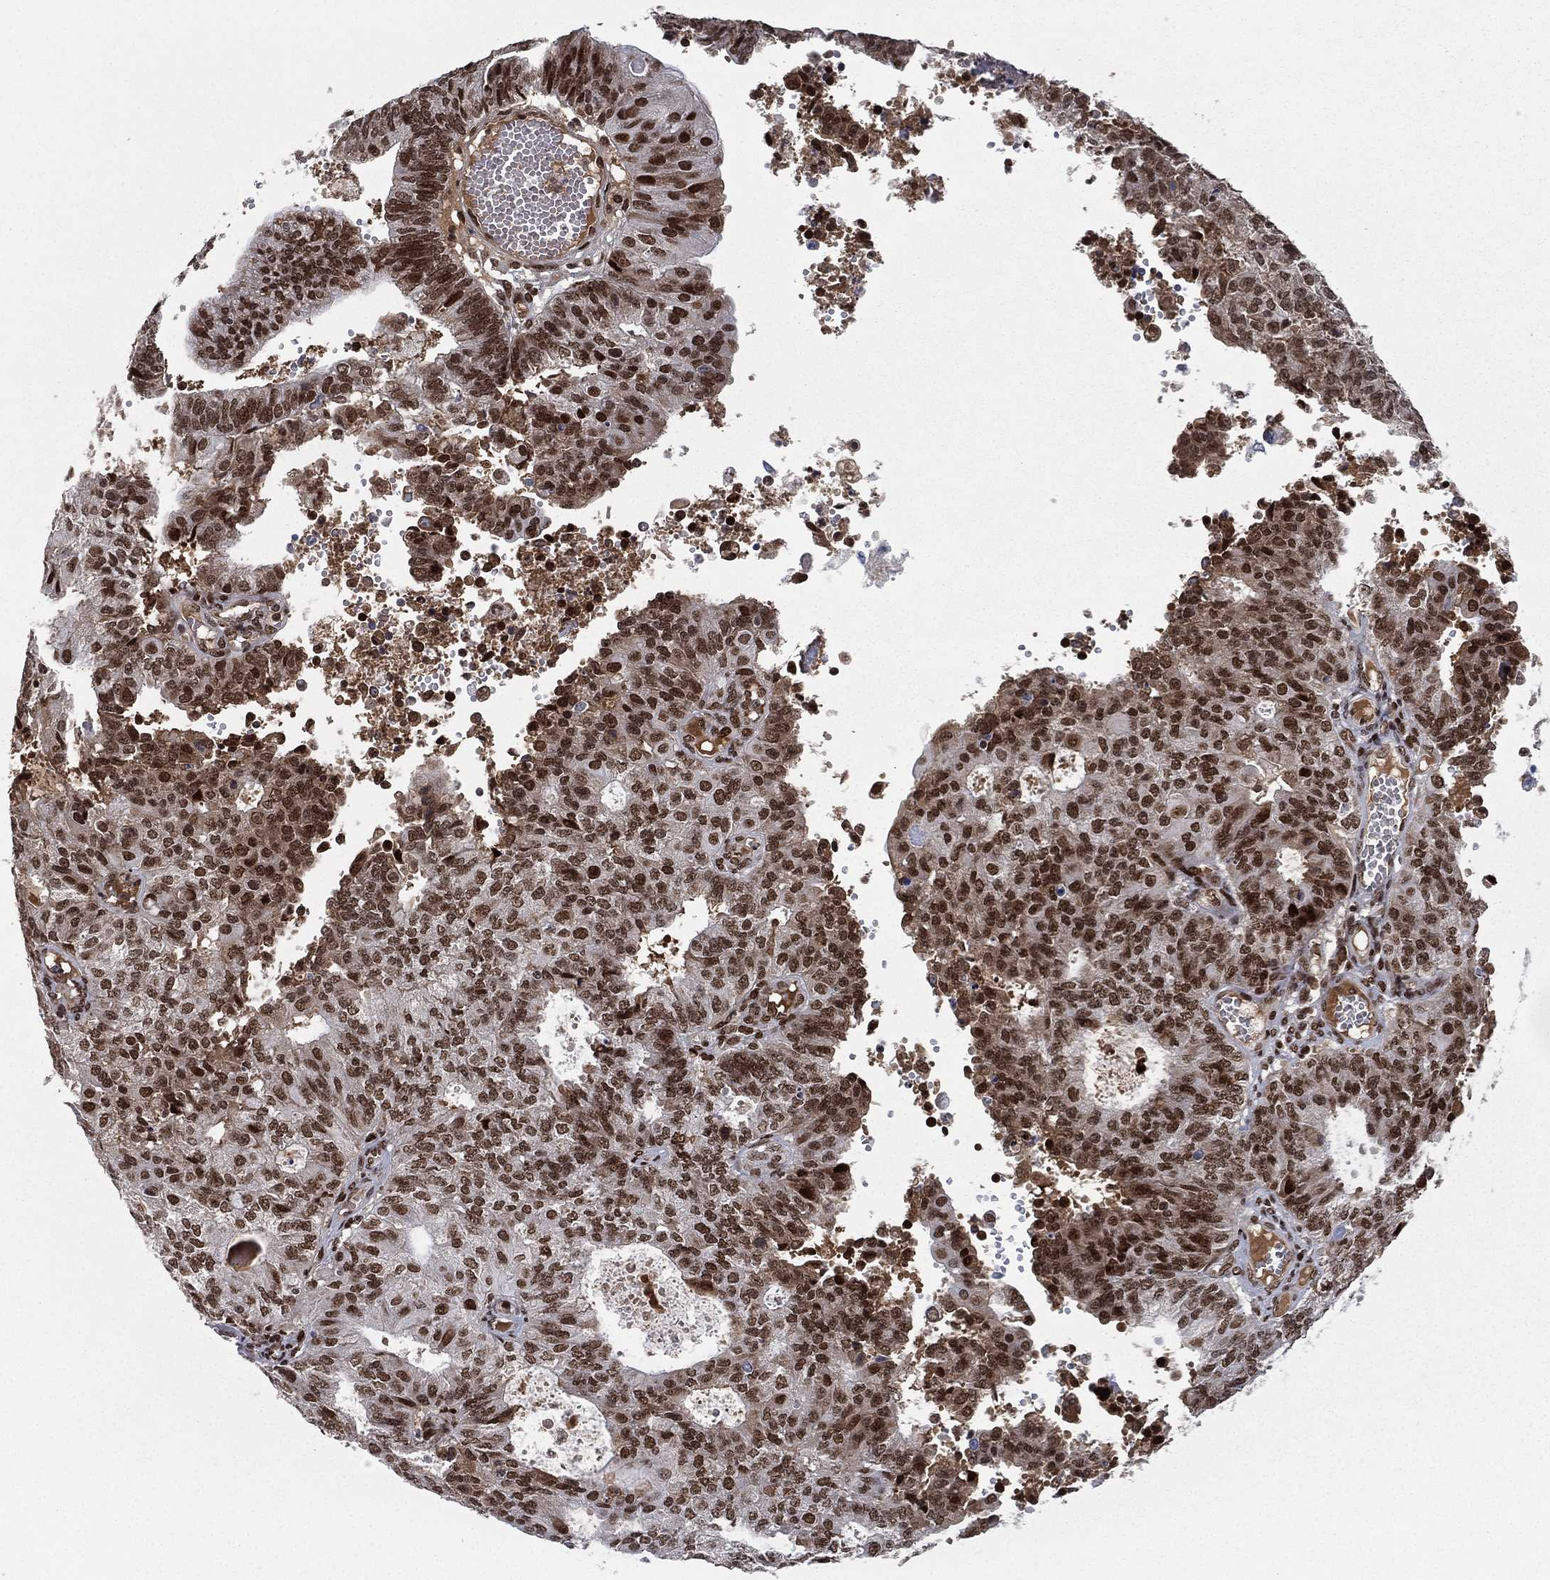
{"staining": {"intensity": "strong", "quantity": ">75%", "location": "nuclear"}, "tissue": "endometrial cancer", "cell_type": "Tumor cells", "image_type": "cancer", "snomed": [{"axis": "morphology", "description": "Adenocarcinoma, NOS"}, {"axis": "topography", "description": "Endometrium"}], "caption": "An immunohistochemistry (IHC) micrograph of tumor tissue is shown. Protein staining in brown shows strong nuclear positivity in endometrial cancer (adenocarcinoma) within tumor cells. The protein of interest is stained brown, and the nuclei are stained in blue (DAB (3,3'-diaminobenzidine) IHC with brightfield microscopy, high magnification).", "gene": "RTF1", "patient": {"sex": "female", "age": 82}}